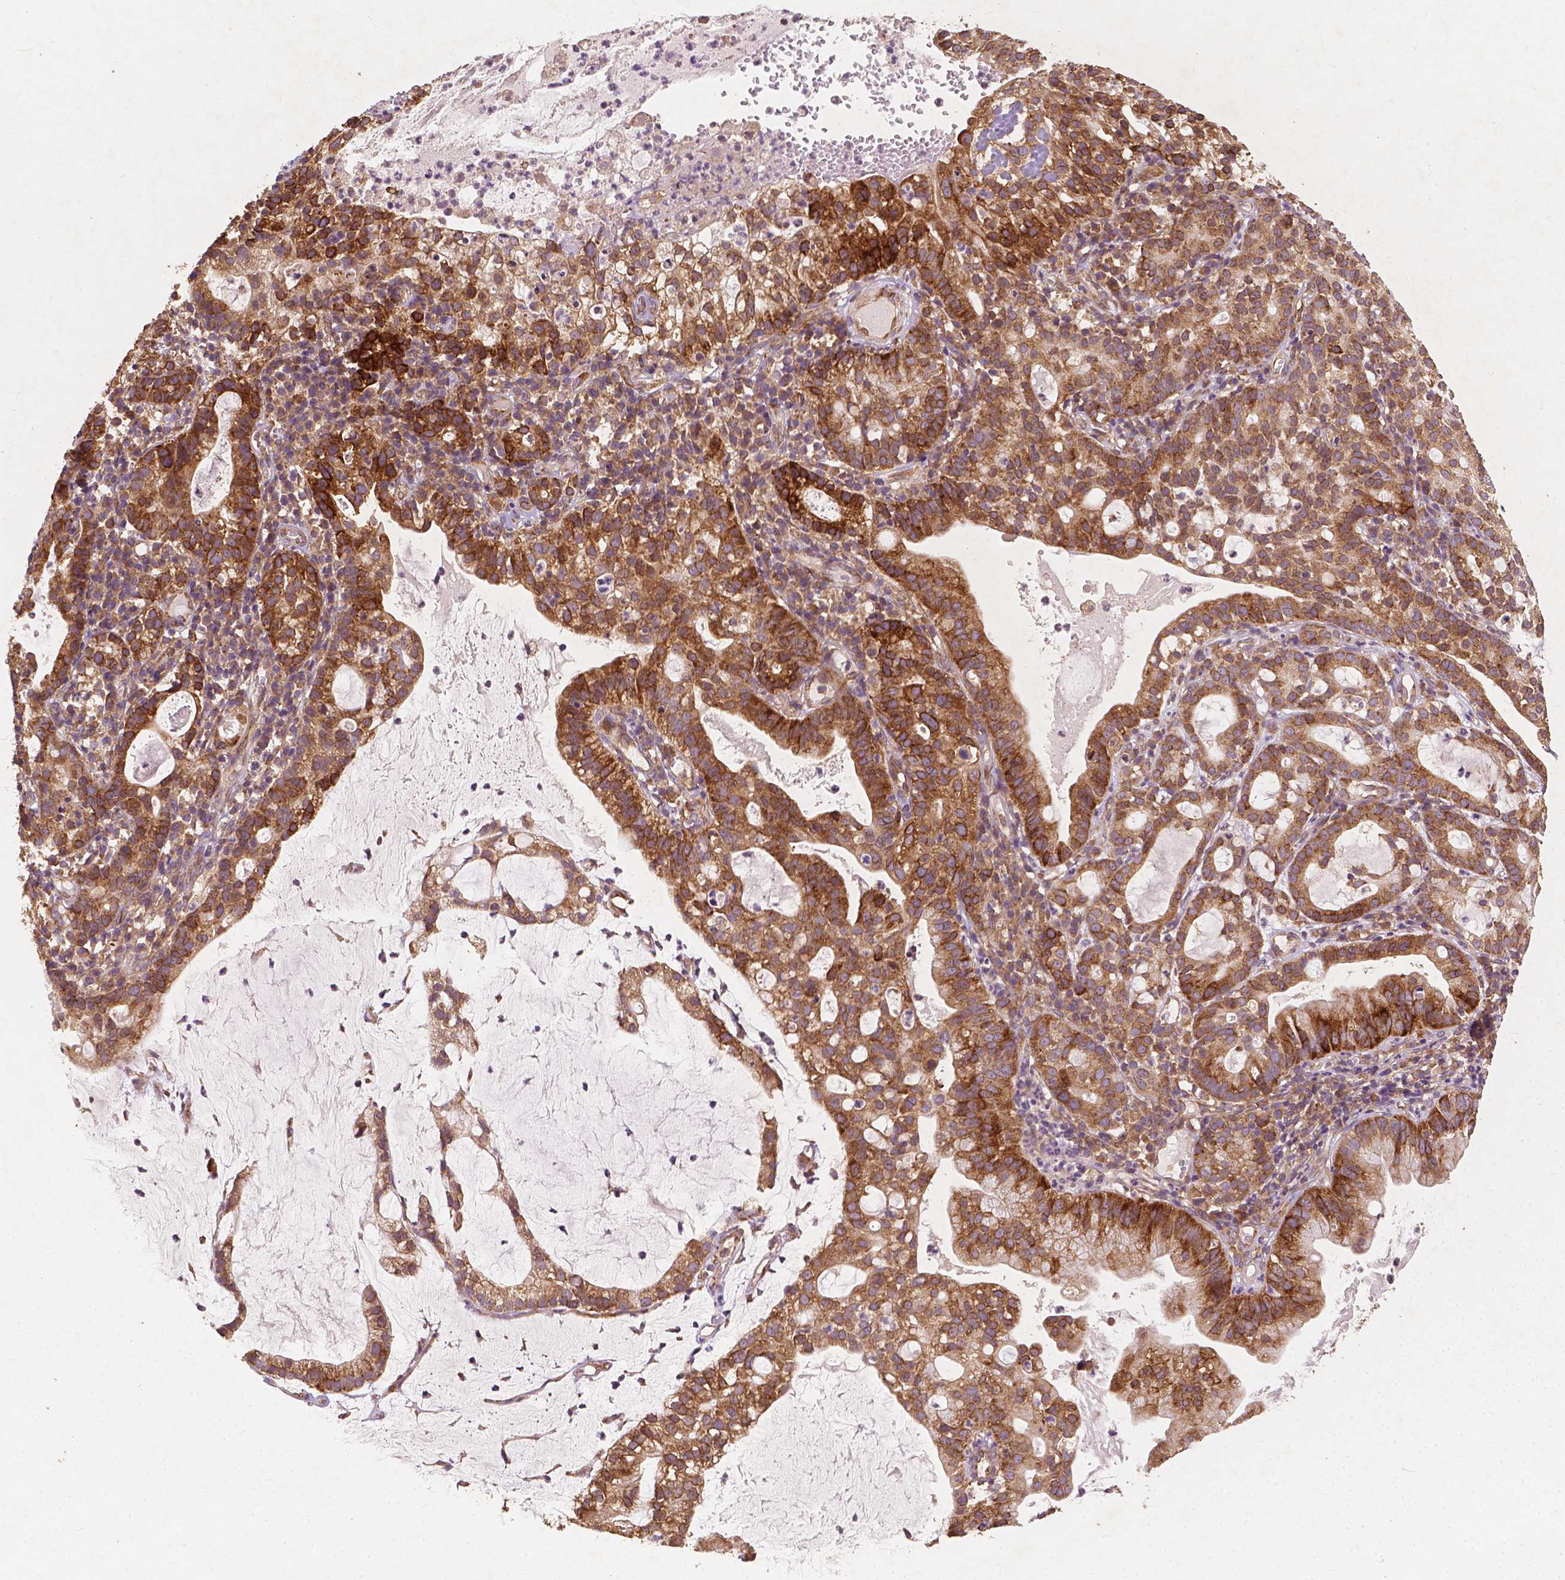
{"staining": {"intensity": "strong", "quantity": ">75%", "location": "cytoplasmic/membranous"}, "tissue": "cervical cancer", "cell_type": "Tumor cells", "image_type": "cancer", "snomed": [{"axis": "morphology", "description": "Adenocarcinoma, NOS"}, {"axis": "topography", "description": "Cervix"}], "caption": "This photomicrograph reveals immunohistochemistry (IHC) staining of cervical adenocarcinoma, with high strong cytoplasmic/membranous staining in approximately >75% of tumor cells.", "gene": "G3BP1", "patient": {"sex": "female", "age": 41}}